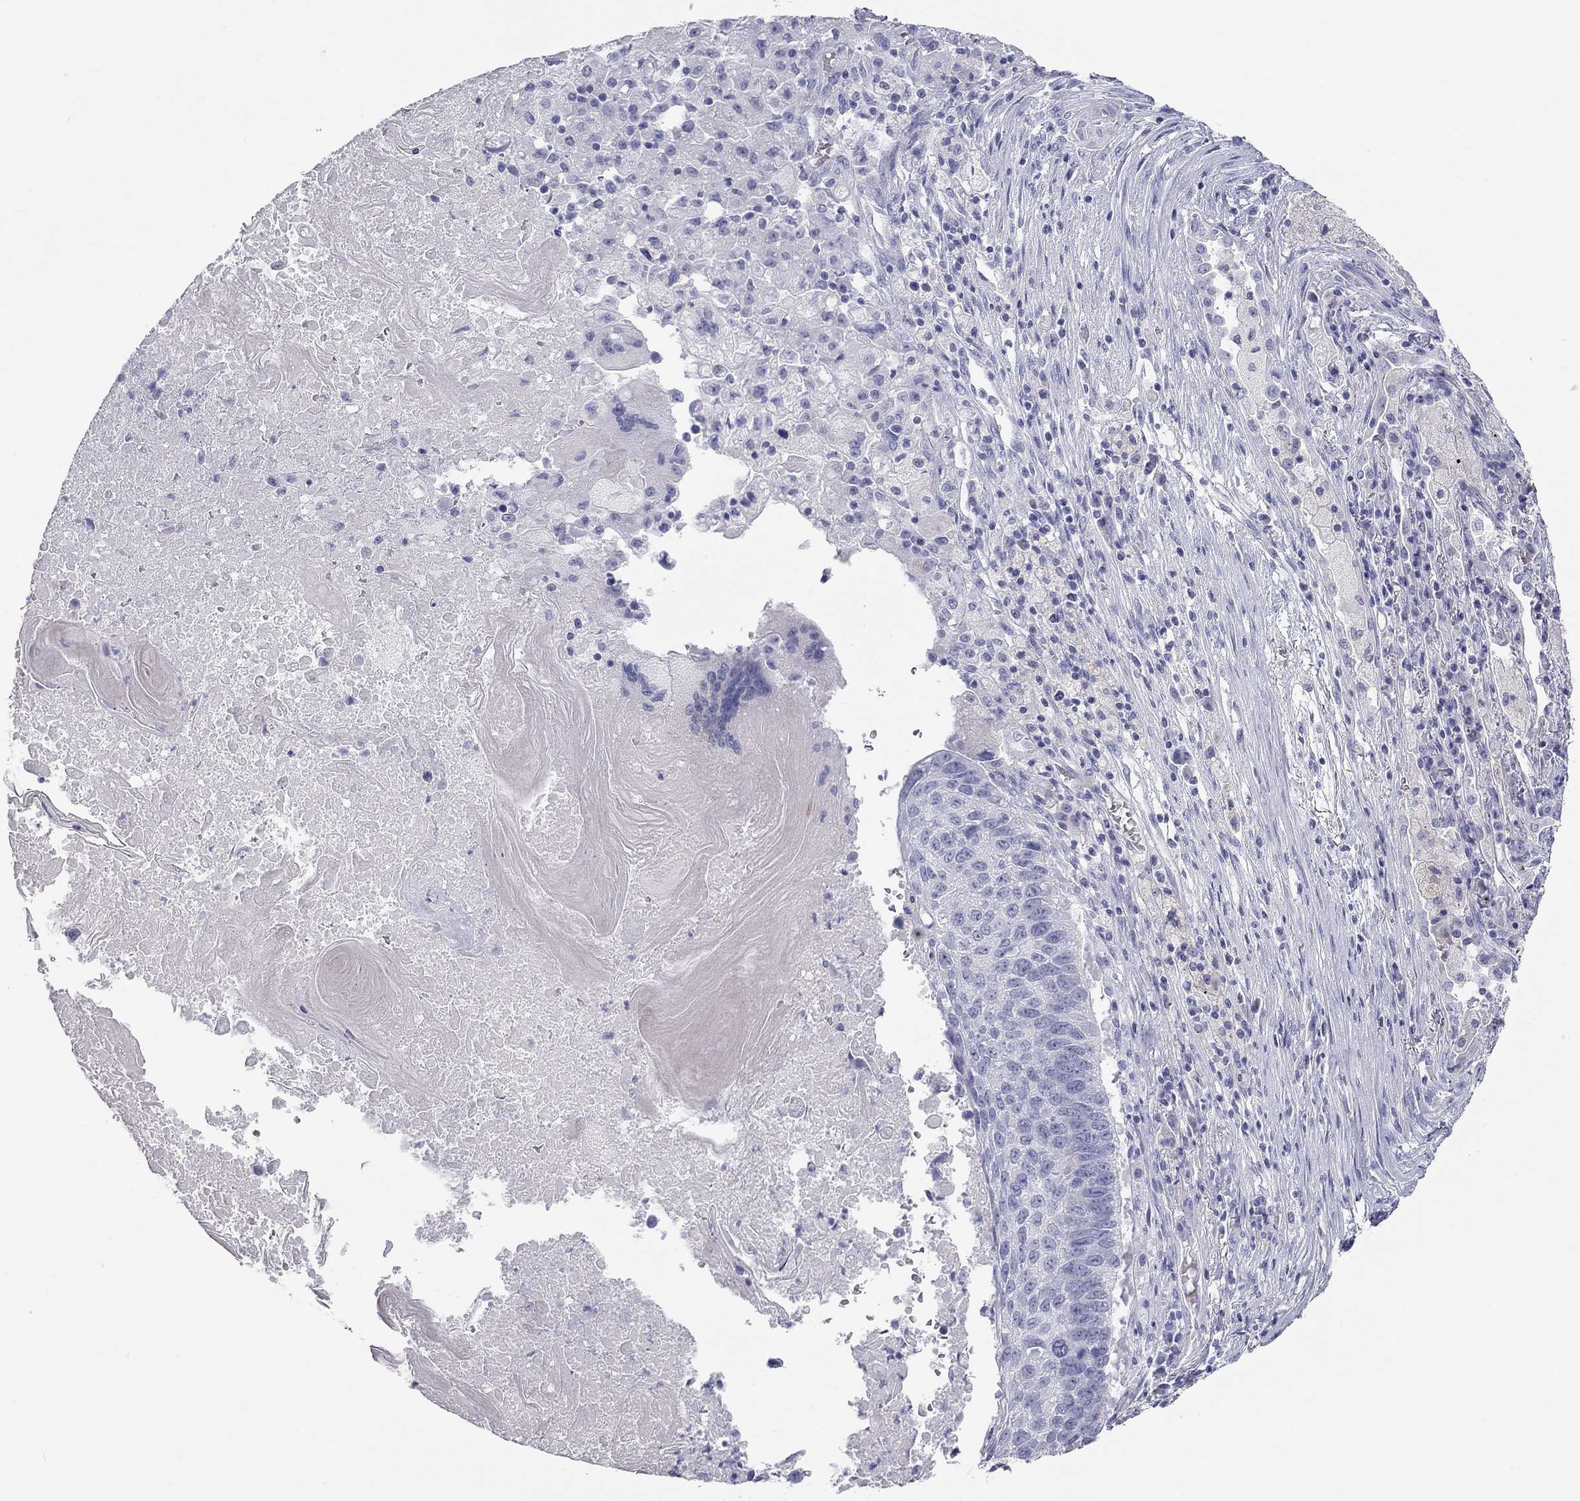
{"staining": {"intensity": "negative", "quantity": "none", "location": "none"}, "tissue": "lung cancer", "cell_type": "Tumor cells", "image_type": "cancer", "snomed": [{"axis": "morphology", "description": "Squamous cell carcinoma, NOS"}, {"axis": "topography", "description": "Lung"}], "caption": "DAB immunohistochemical staining of squamous cell carcinoma (lung) exhibits no significant expression in tumor cells.", "gene": "PCDHGC5", "patient": {"sex": "male", "age": 73}}